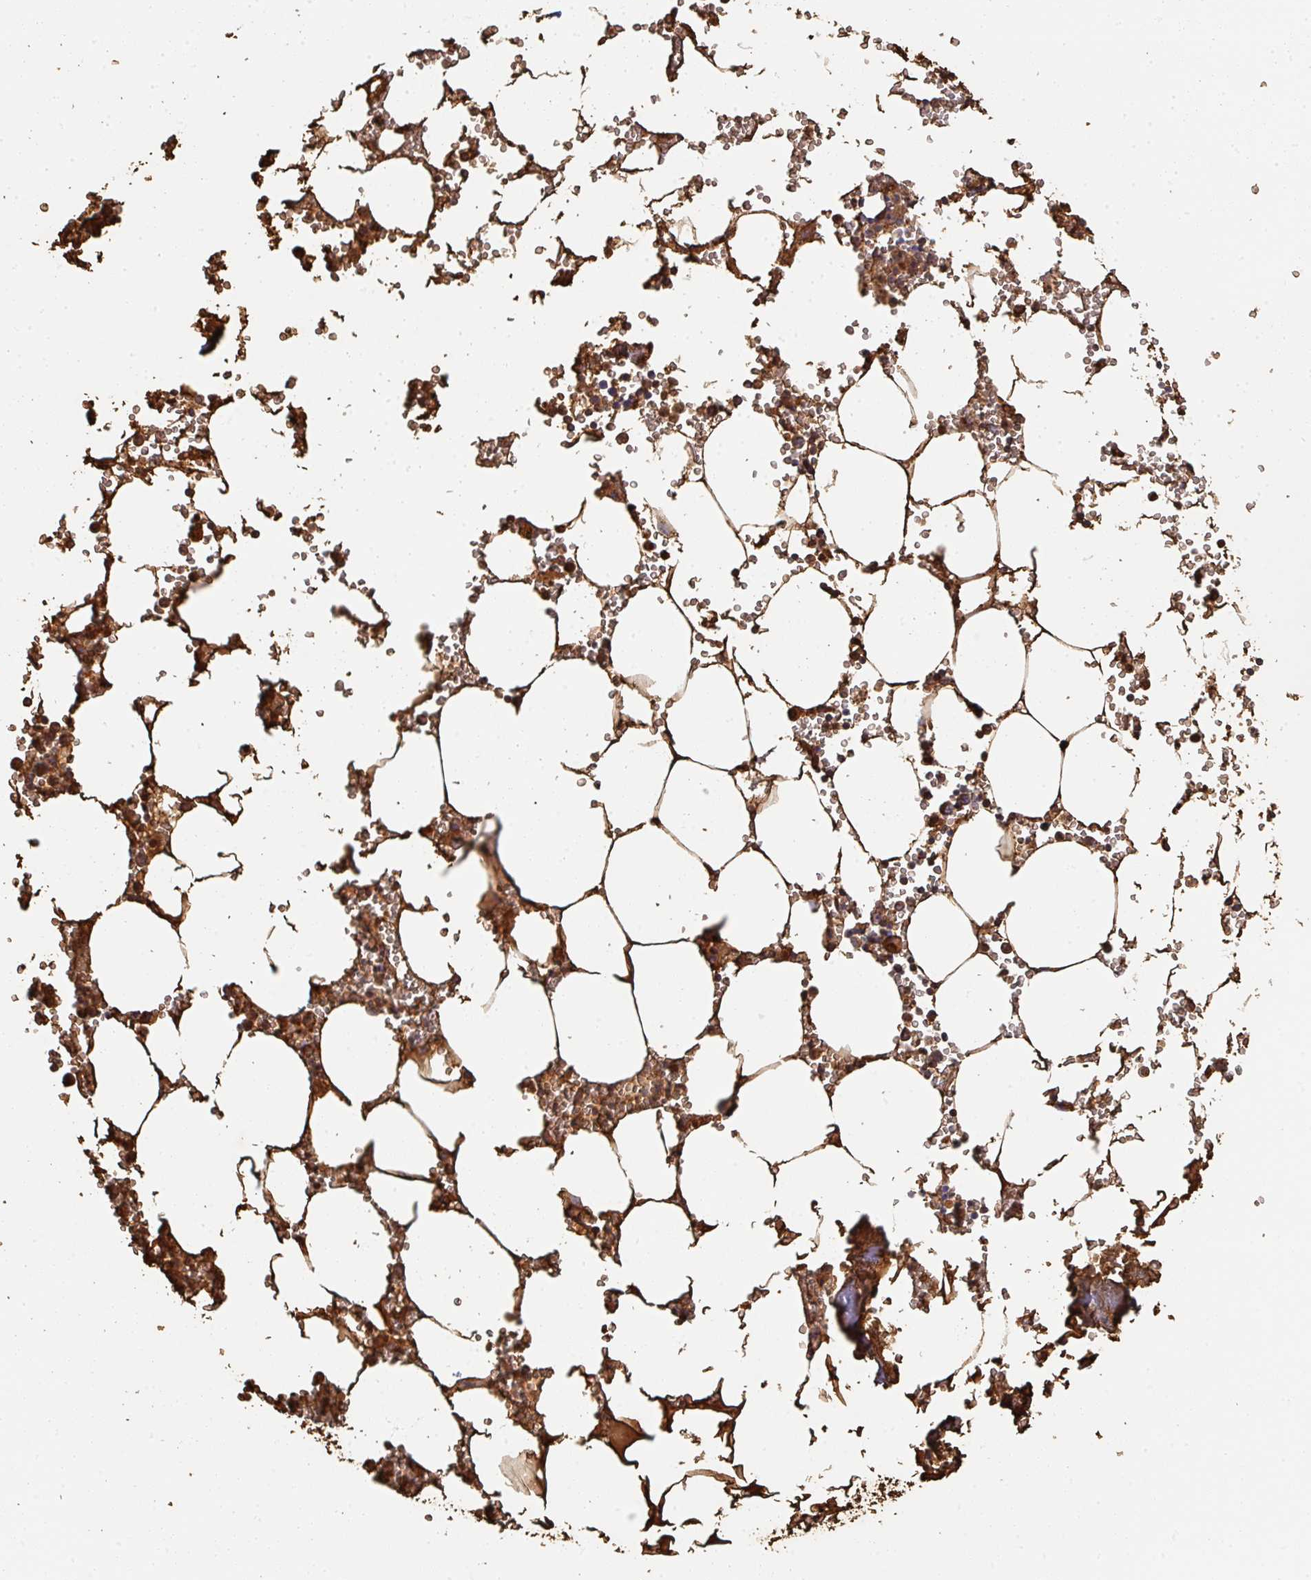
{"staining": {"intensity": "moderate", "quantity": "<25%", "location": "cytoplasmic/membranous"}, "tissue": "bone marrow", "cell_type": "Hematopoietic cells", "image_type": "normal", "snomed": [{"axis": "morphology", "description": "Normal tissue, NOS"}, {"axis": "topography", "description": "Bone marrow"}], "caption": "A brown stain highlights moderate cytoplasmic/membranous staining of a protein in hematopoietic cells of benign human bone marrow.", "gene": "ALB", "patient": {"sex": "male", "age": 54}}